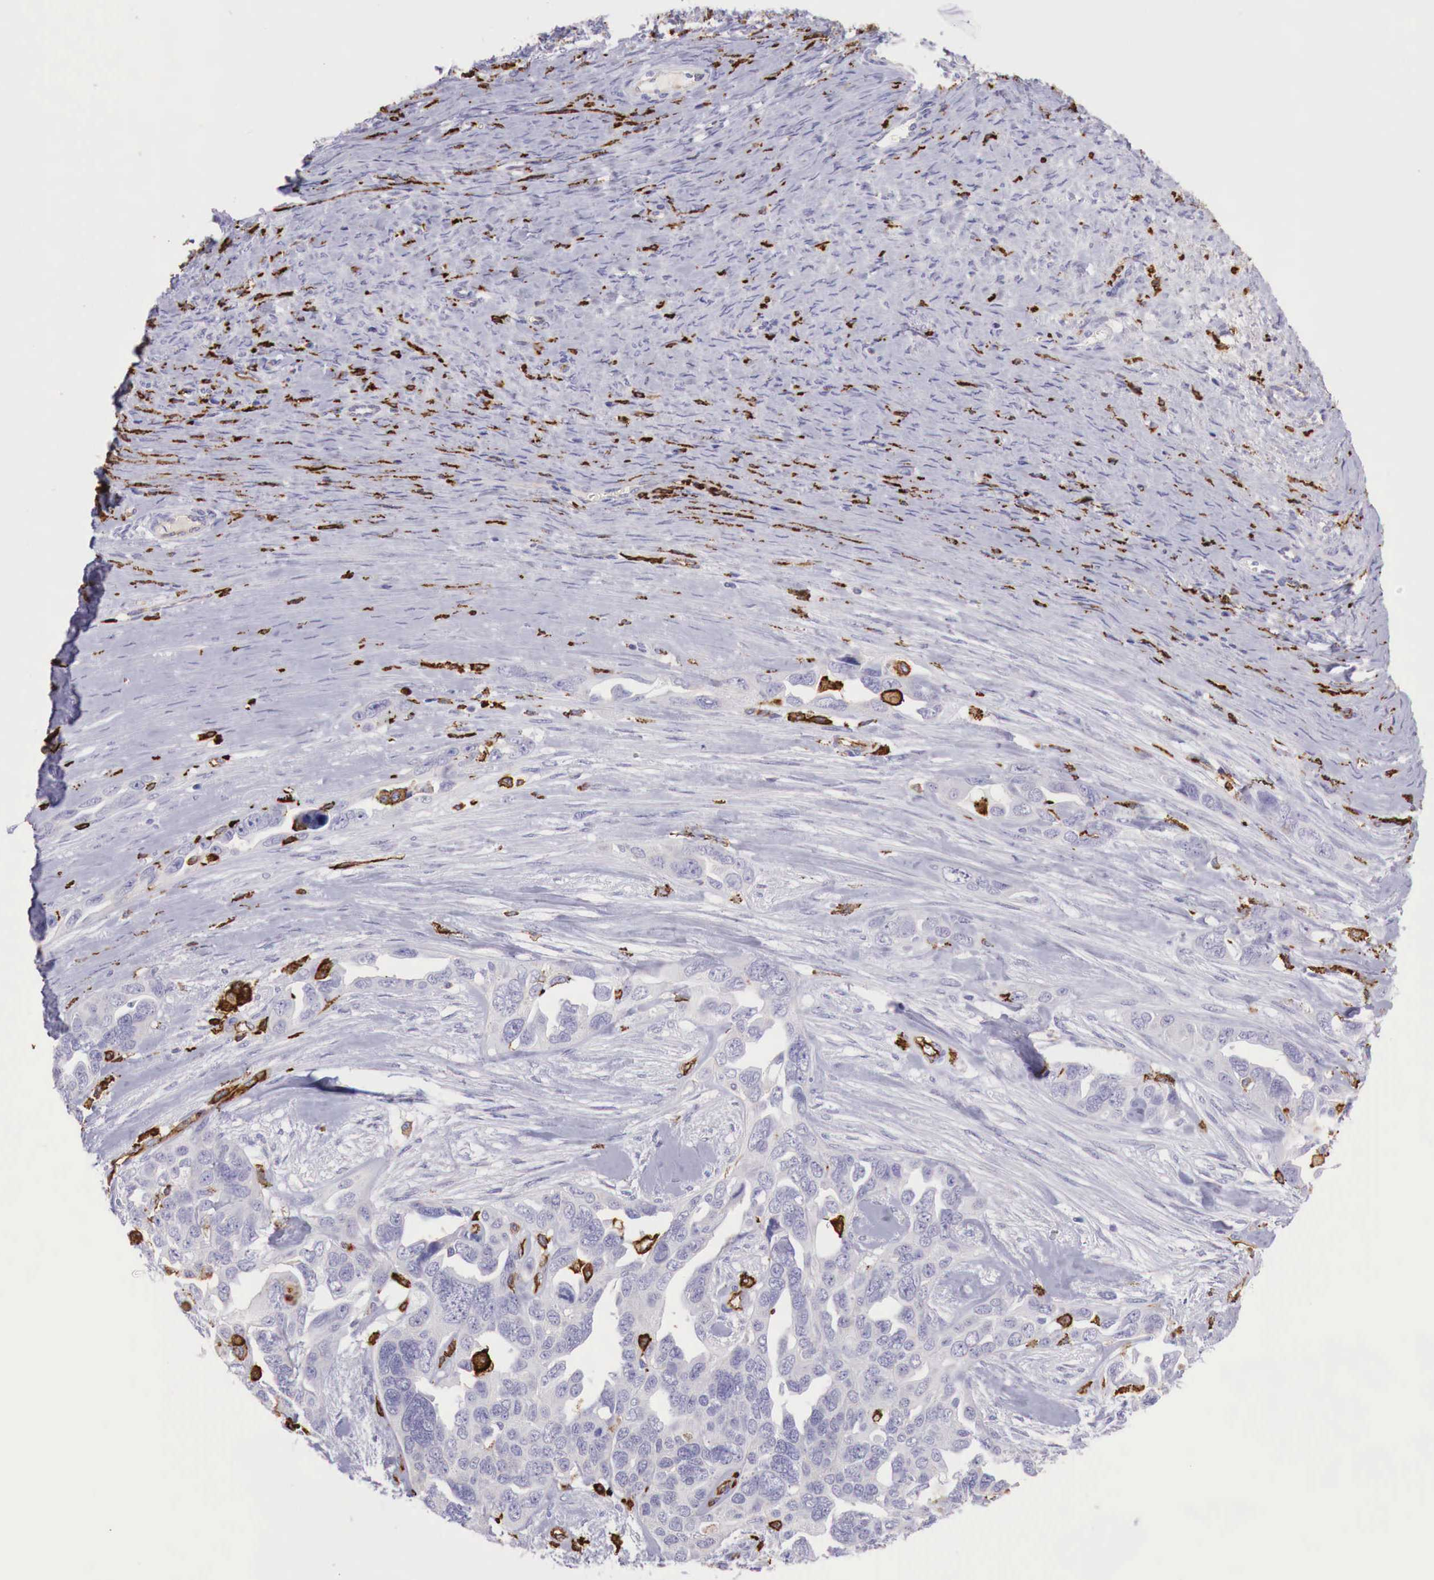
{"staining": {"intensity": "negative", "quantity": "none", "location": "none"}, "tissue": "ovarian cancer", "cell_type": "Tumor cells", "image_type": "cancer", "snomed": [{"axis": "morphology", "description": "Cystadenocarcinoma, serous, NOS"}, {"axis": "topography", "description": "Ovary"}], "caption": "Image shows no protein positivity in tumor cells of ovarian cancer tissue.", "gene": "MSR1", "patient": {"sex": "female", "age": 63}}